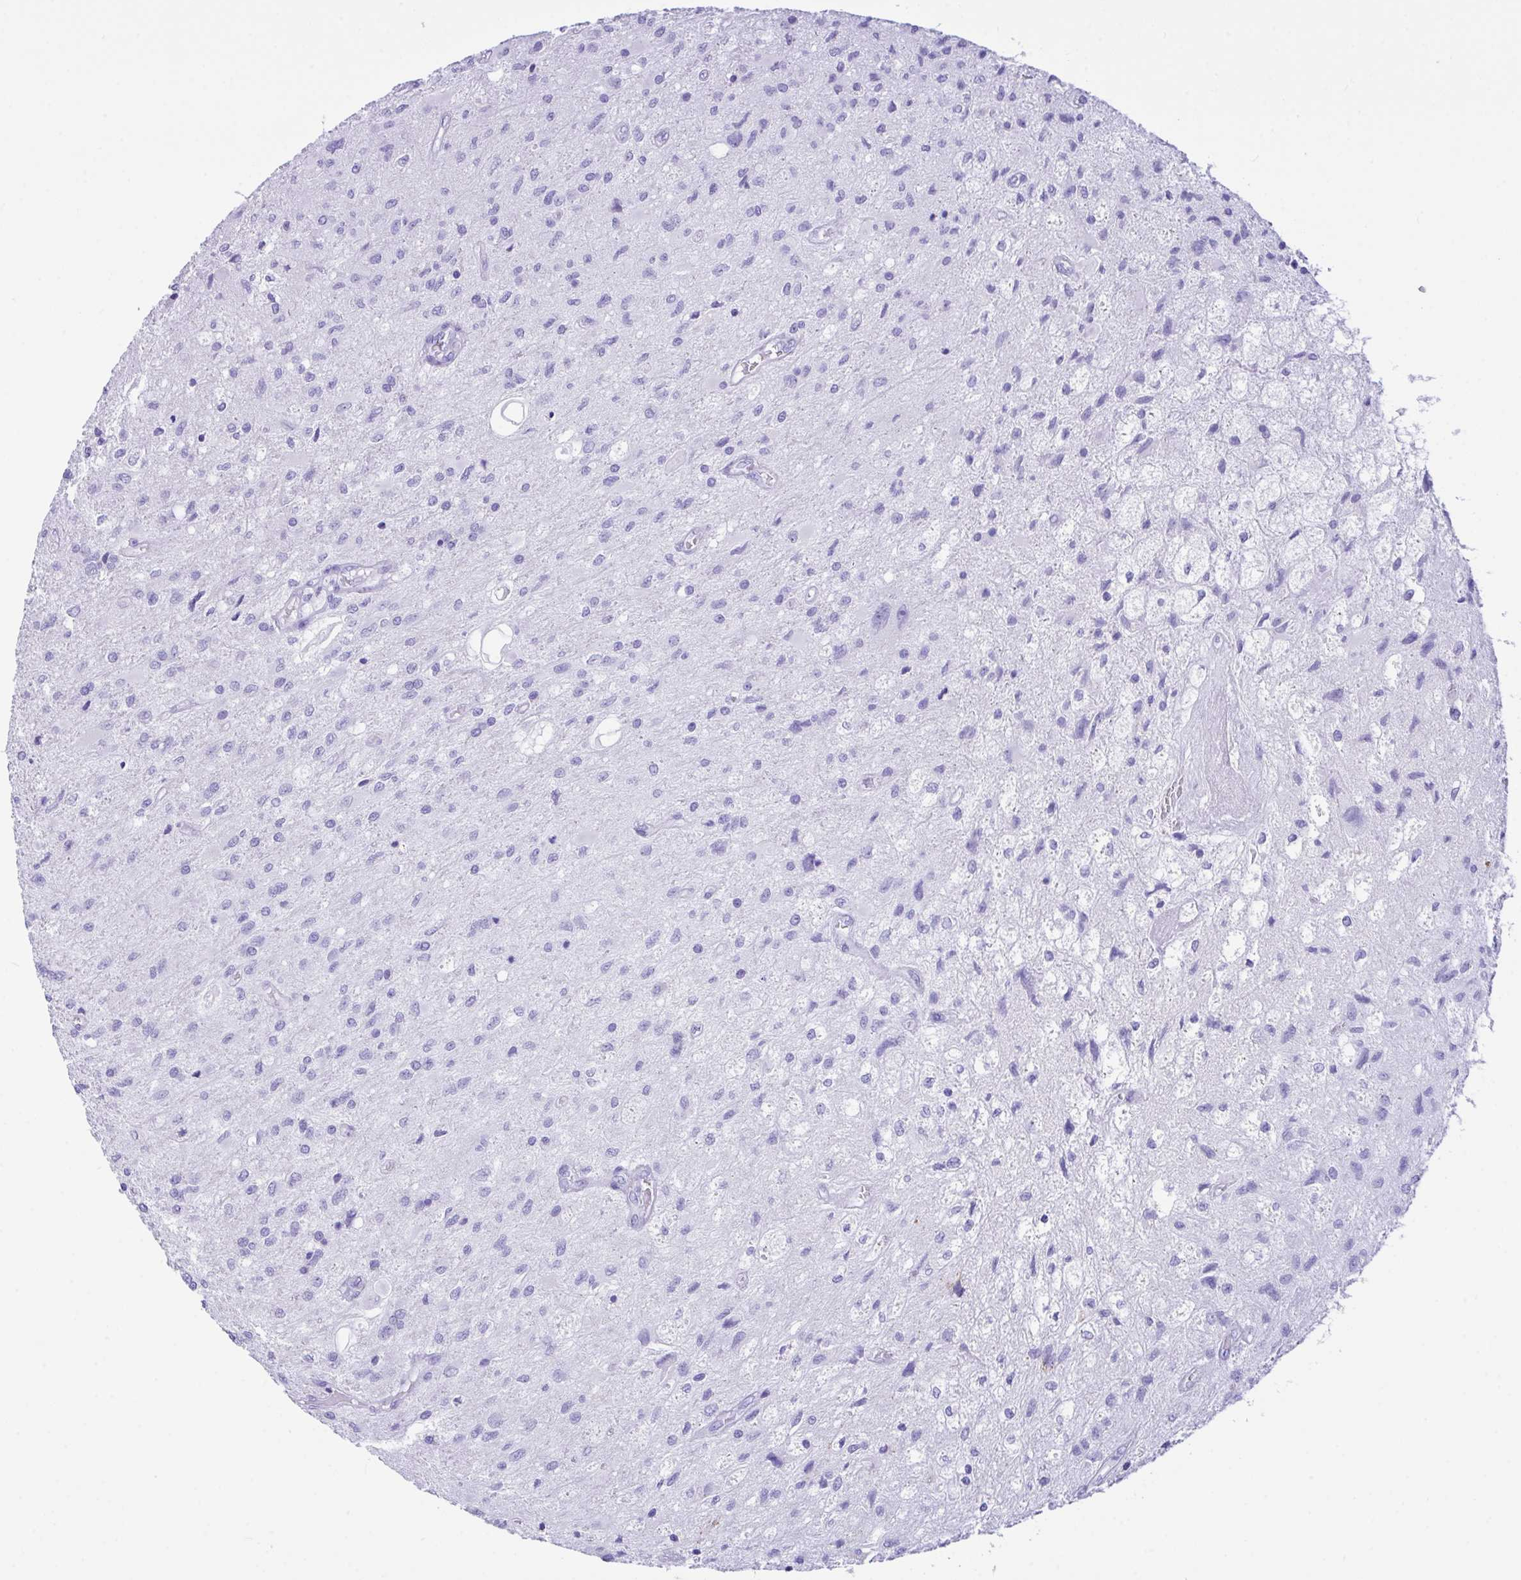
{"staining": {"intensity": "negative", "quantity": "none", "location": "none"}, "tissue": "glioma", "cell_type": "Tumor cells", "image_type": "cancer", "snomed": [{"axis": "morphology", "description": "Glioma, malignant, High grade"}, {"axis": "topography", "description": "Brain"}], "caption": "Tumor cells are negative for protein expression in human glioma.", "gene": "BEST4", "patient": {"sex": "female", "age": 70}}